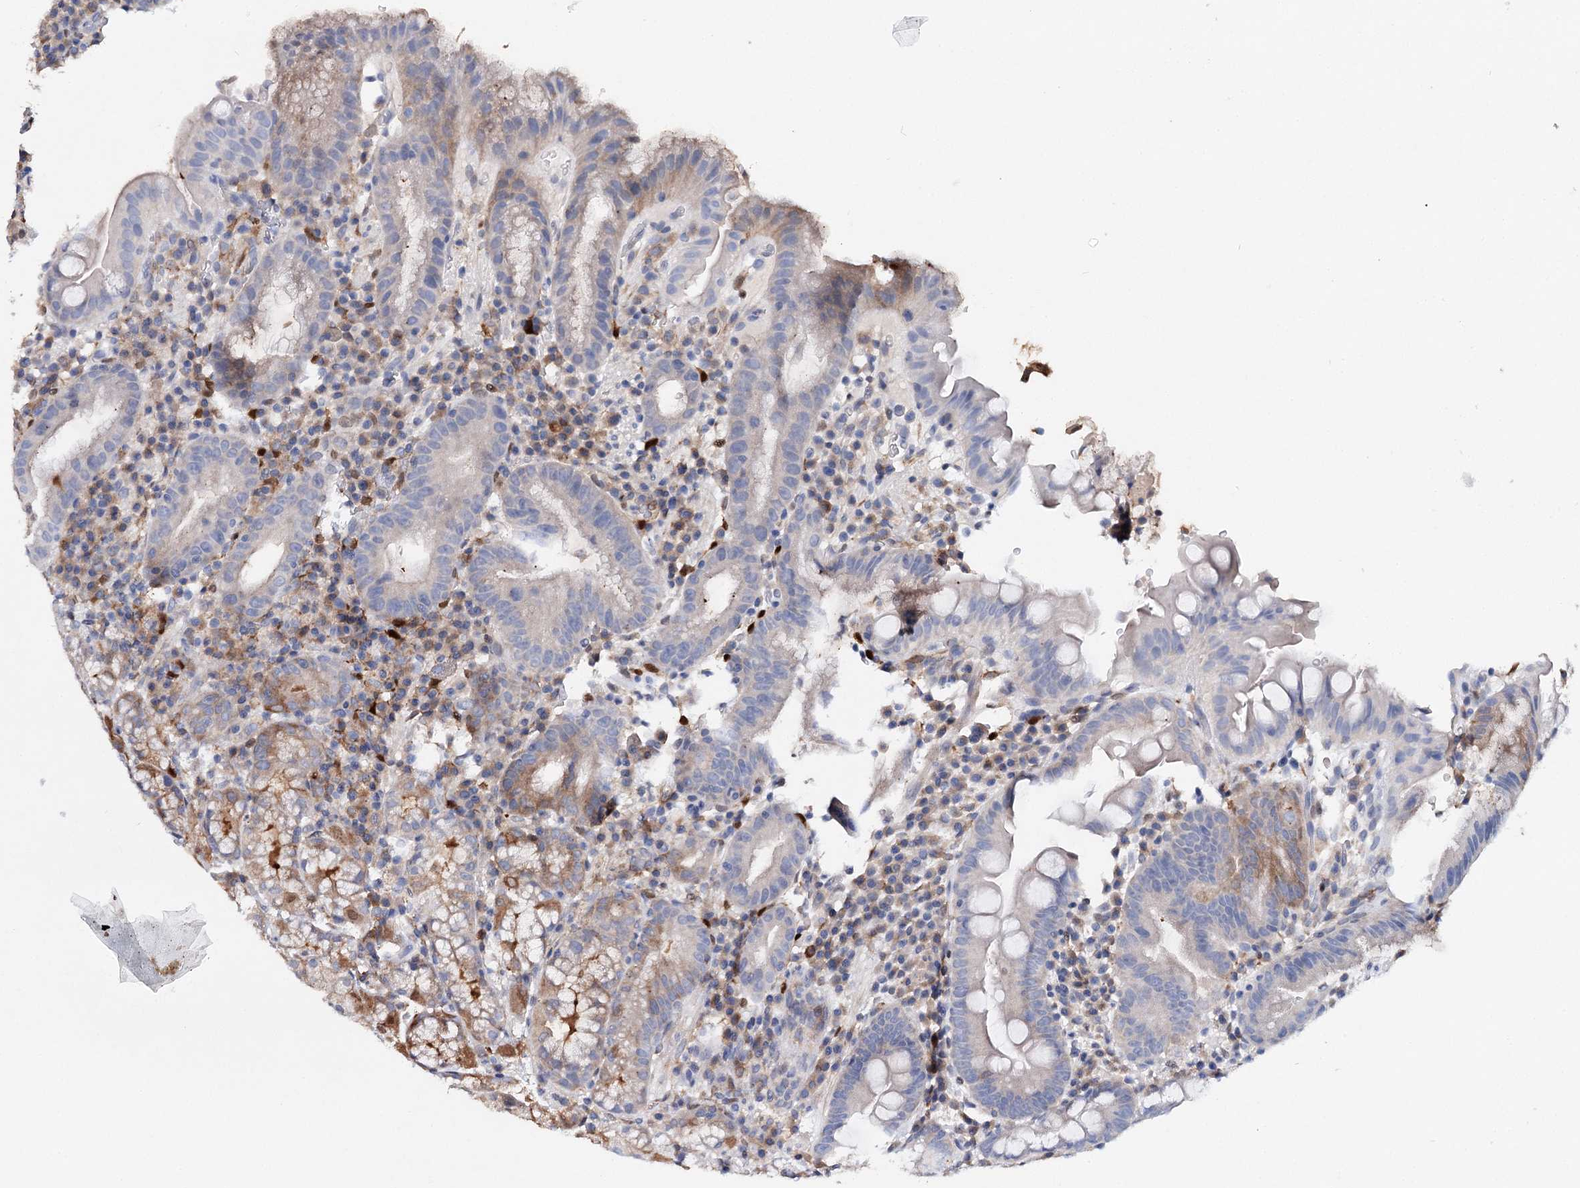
{"staining": {"intensity": "moderate", "quantity": "<25%", "location": "cytoplasmic/membranous"}, "tissue": "stomach", "cell_type": "Glandular cells", "image_type": "normal", "snomed": [{"axis": "morphology", "description": "Normal tissue, NOS"}, {"axis": "morphology", "description": "Inflammation, NOS"}, {"axis": "topography", "description": "Stomach"}], "caption": "High-power microscopy captured an immunohistochemistry (IHC) micrograph of benign stomach, revealing moderate cytoplasmic/membranous expression in approximately <25% of glandular cells.", "gene": "CFAP46", "patient": {"sex": "male", "age": 79}}